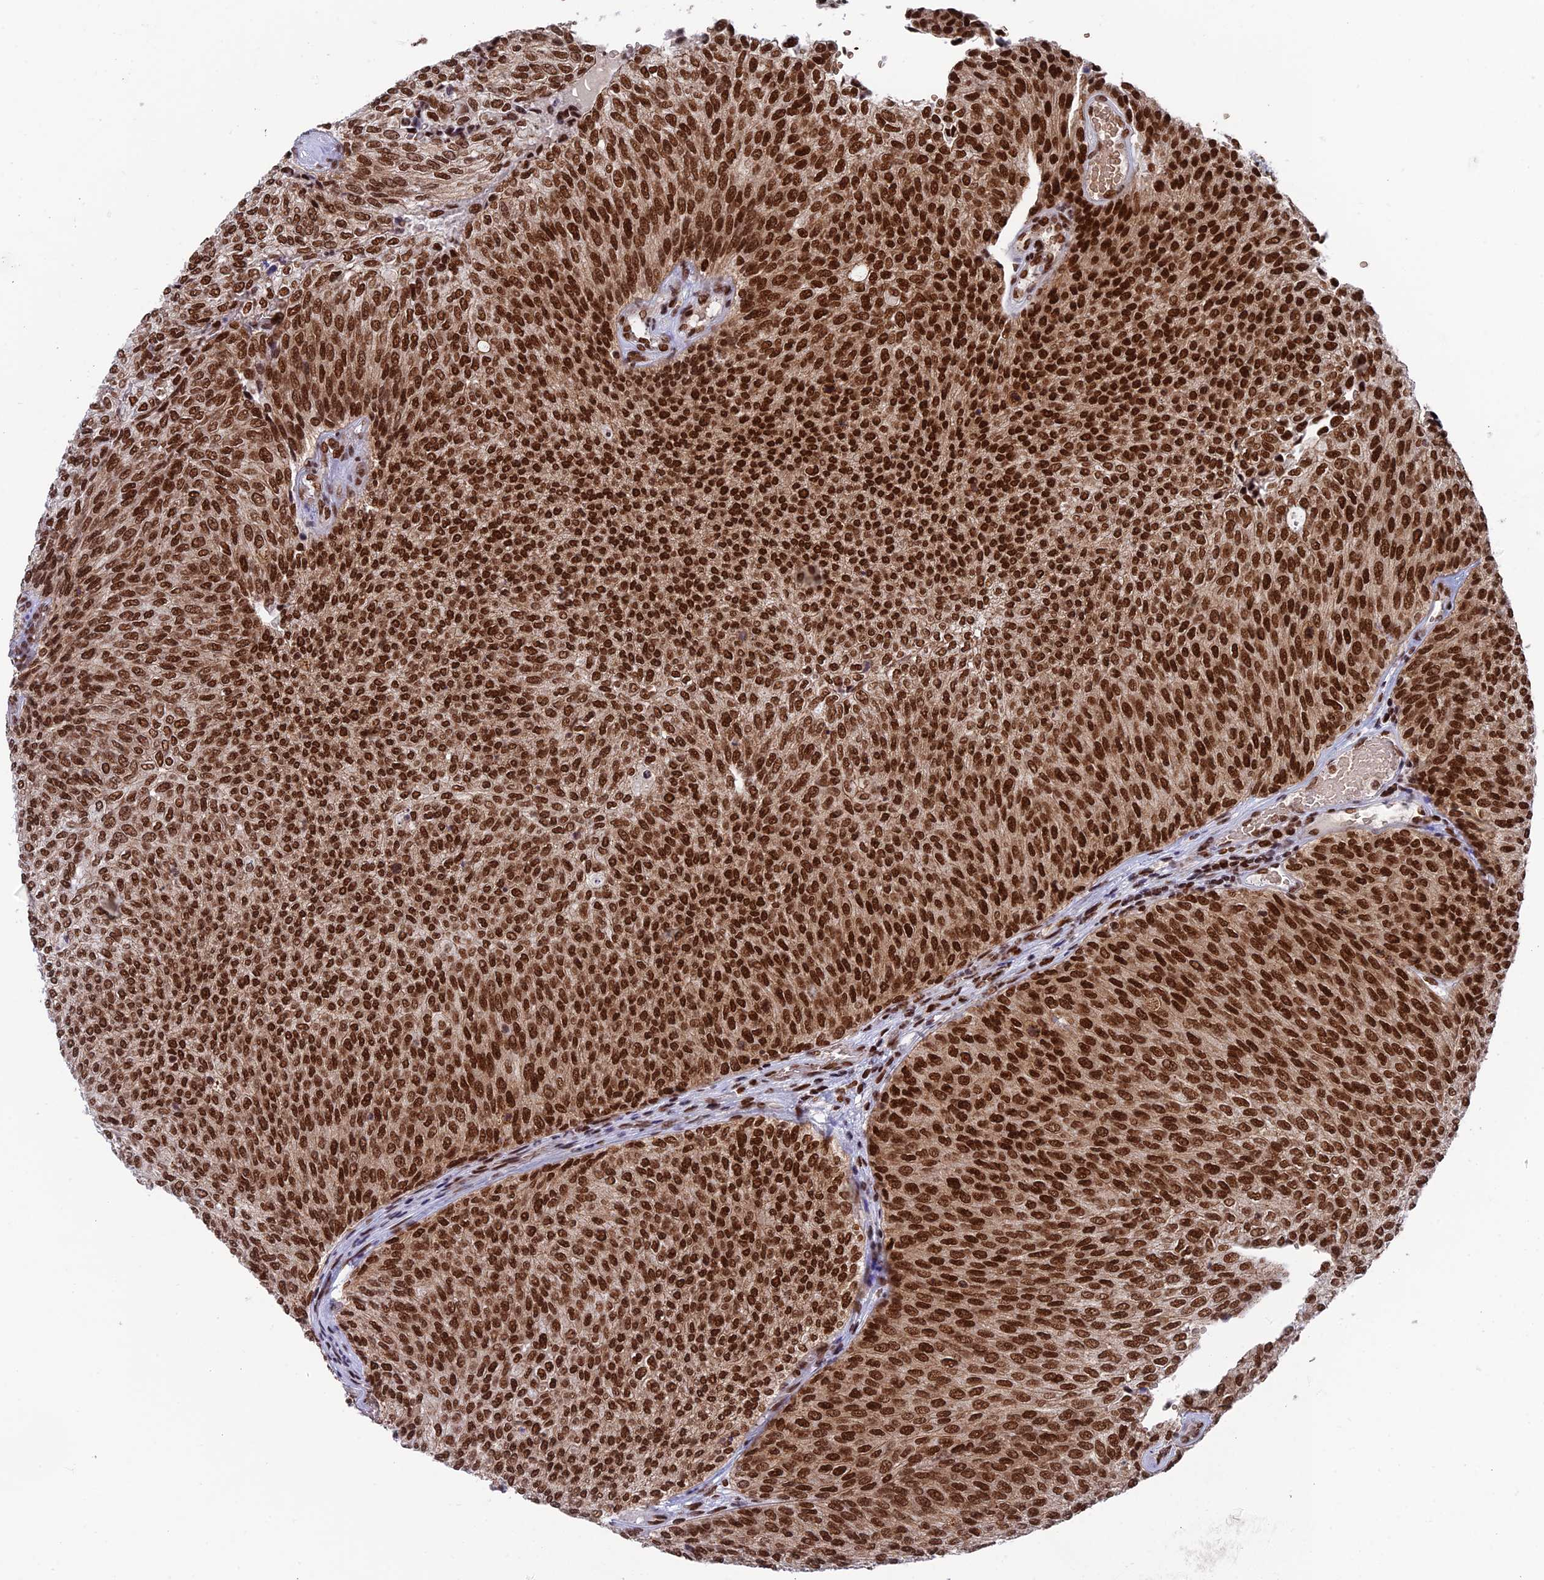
{"staining": {"intensity": "strong", "quantity": ">75%", "location": "nuclear"}, "tissue": "urothelial cancer", "cell_type": "Tumor cells", "image_type": "cancer", "snomed": [{"axis": "morphology", "description": "Urothelial carcinoma, Low grade"}, {"axis": "topography", "description": "Urinary bladder"}], "caption": "Immunohistochemistry image of urothelial carcinoma (low-grade) stained for a protein (brown), which demonstrates high levels of strong nuclear staining in about >75% of tumor cells.", "gene": "EEF1AKMT3", "patient": {"sex": "female", "age": 79}}